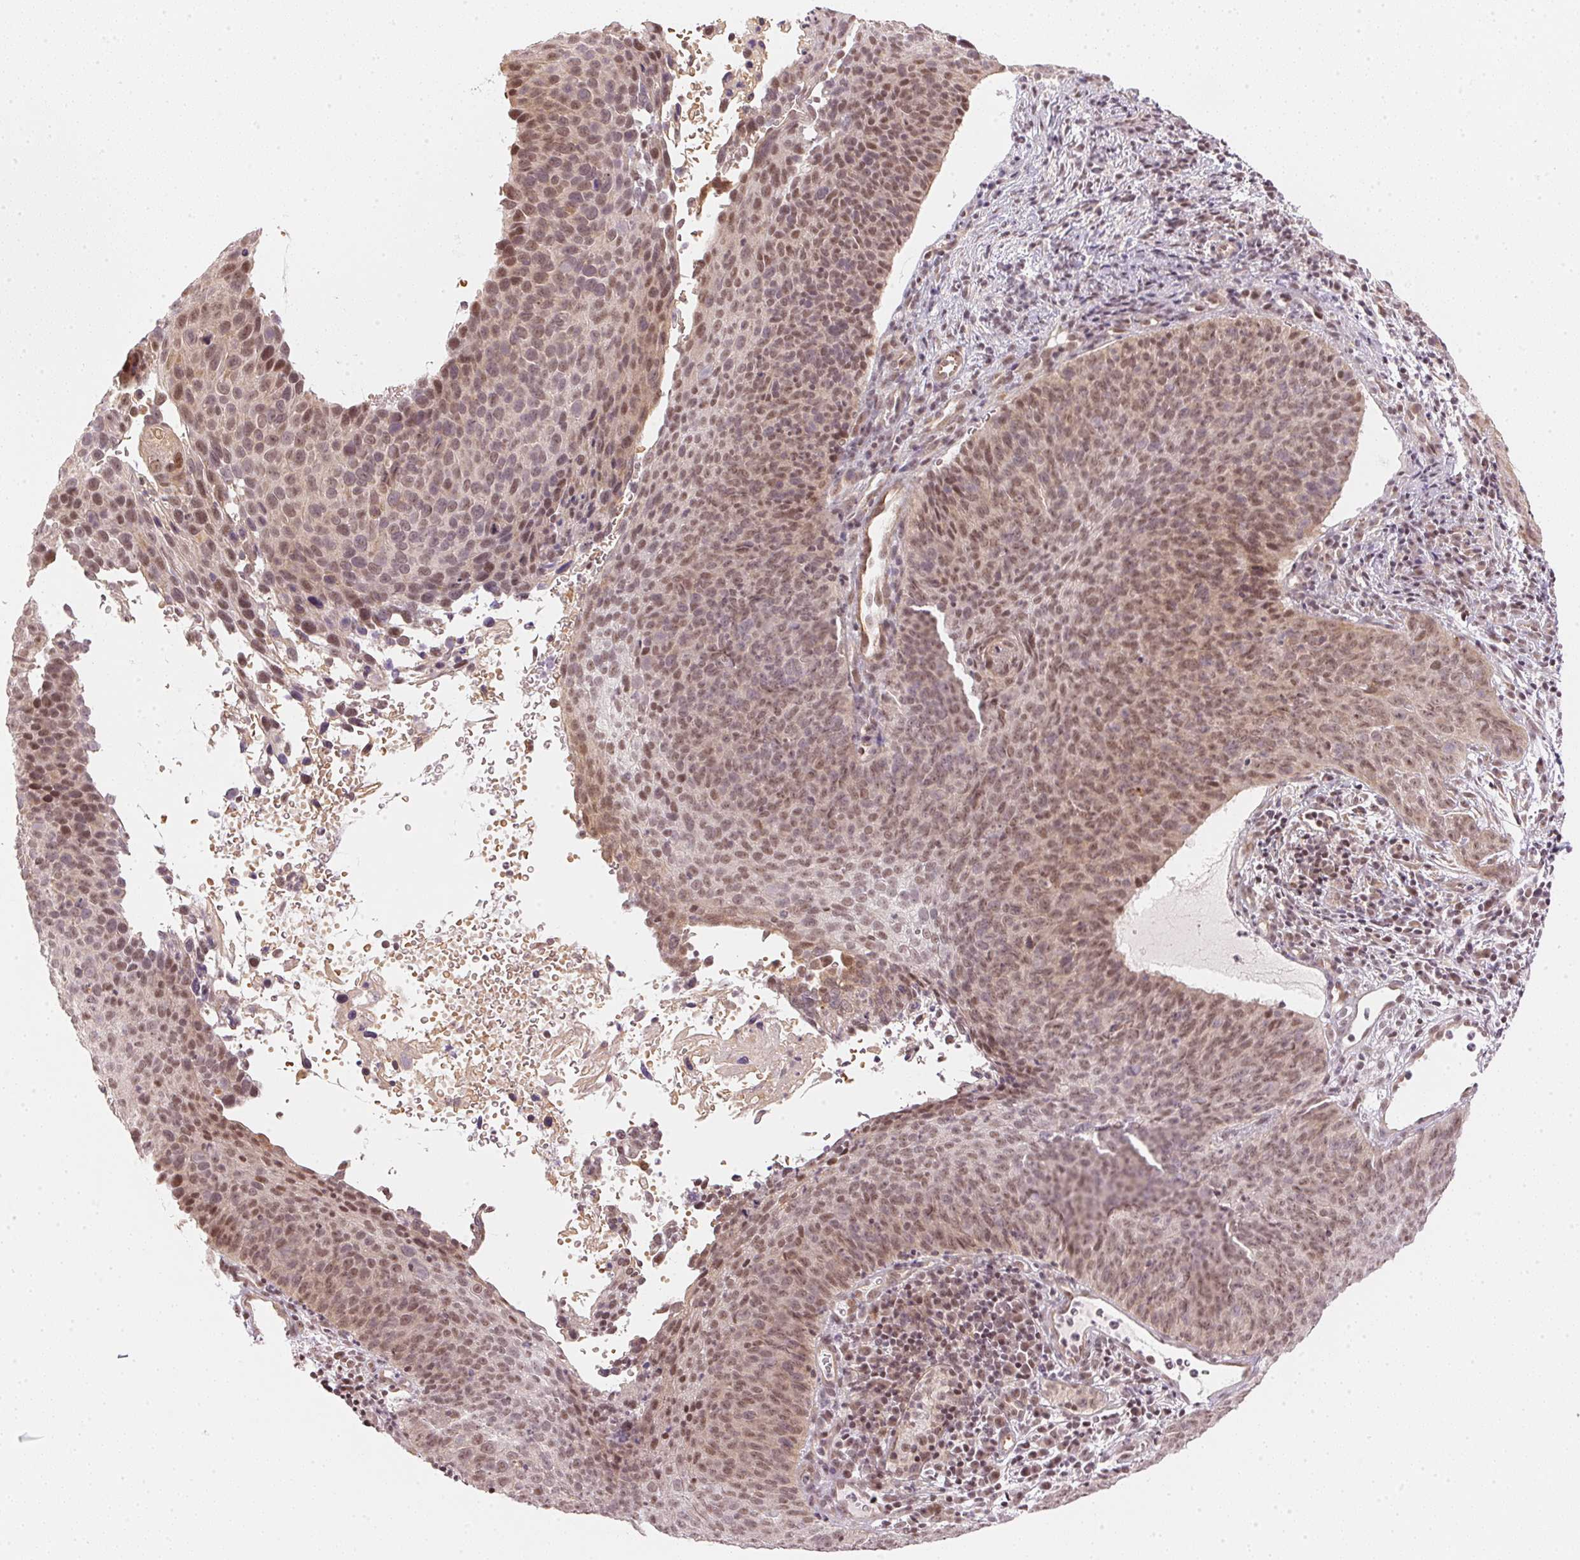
{"staining": {"intensity": "moderate", "quantity": ">75%", "location": "nuclear"}, "tissue": "cervical cancer", "cell_type": "Tumor cells", "image_type": "cancer", "snomed": [{"axis": "morphology", "description": "Squamous cell carcinoma, NOS"}, {"axis": "topography", "description": "Cervix"}], "caption": "Cervical cancer (squamous cell carcinoma) stained with a brown dye shows moderate nuclear positive staining in approximately >75% of tumor cells.", "gene": "KAT6A", "patient": {"sex": "female", "age": 35}}